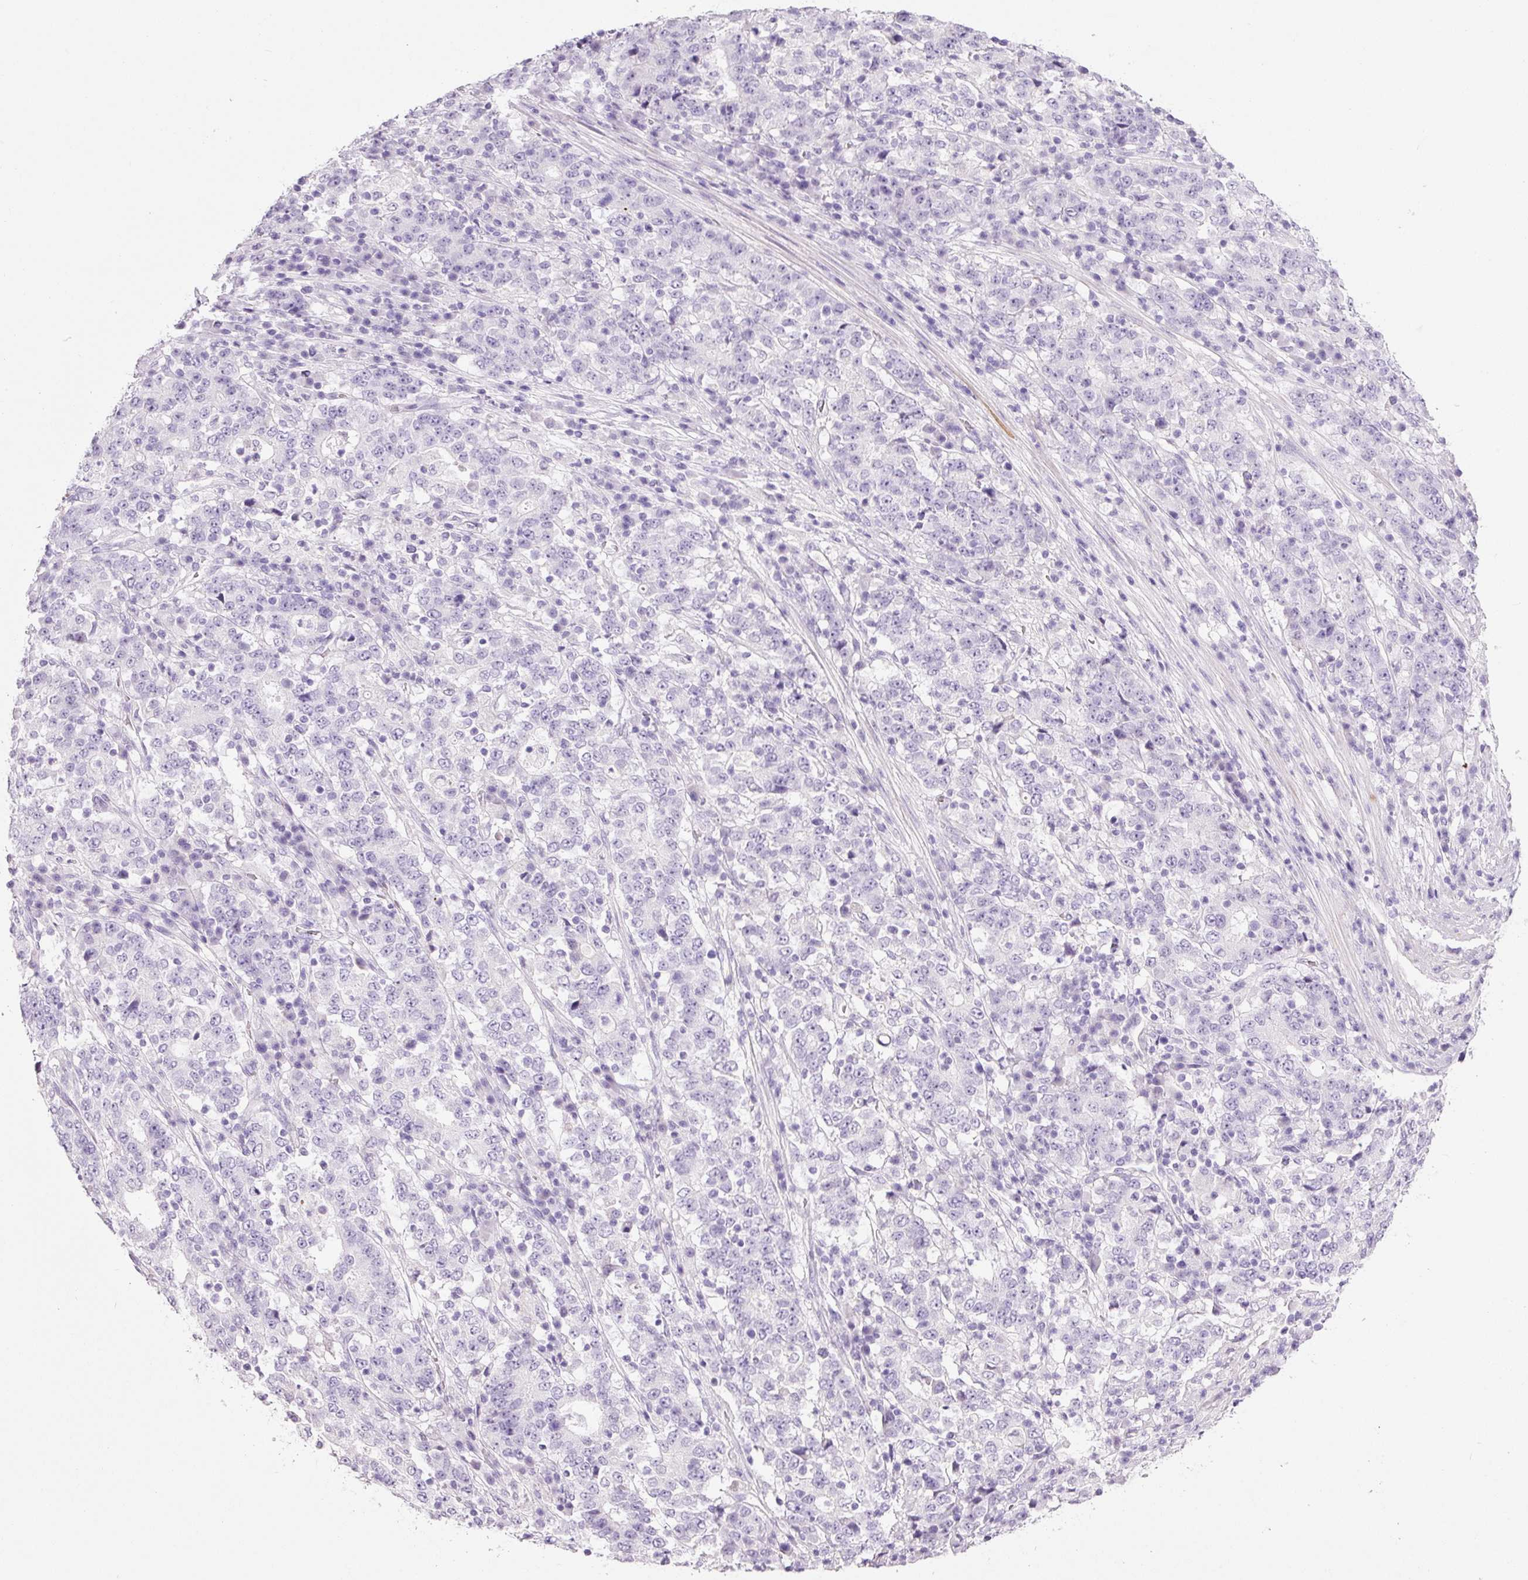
{"staining": {"intensity": "negative", "quantity": "none", "location": "none"}, "tissue": "stomach cancer", "cell_type": "Tumor cells", "image_type": "cancer", "snomed": [{"axis": "morphology", "description": "Adenocarcinoma, NOS"}, {"axis": "topography", "description": "Stomach"}], "caption": "Image shows no significant protein staining in tumor cells of stomach adenocarcinoma.", "gene": "ANKRD20A1", "patient": {"sex": "male", "age": 59}}